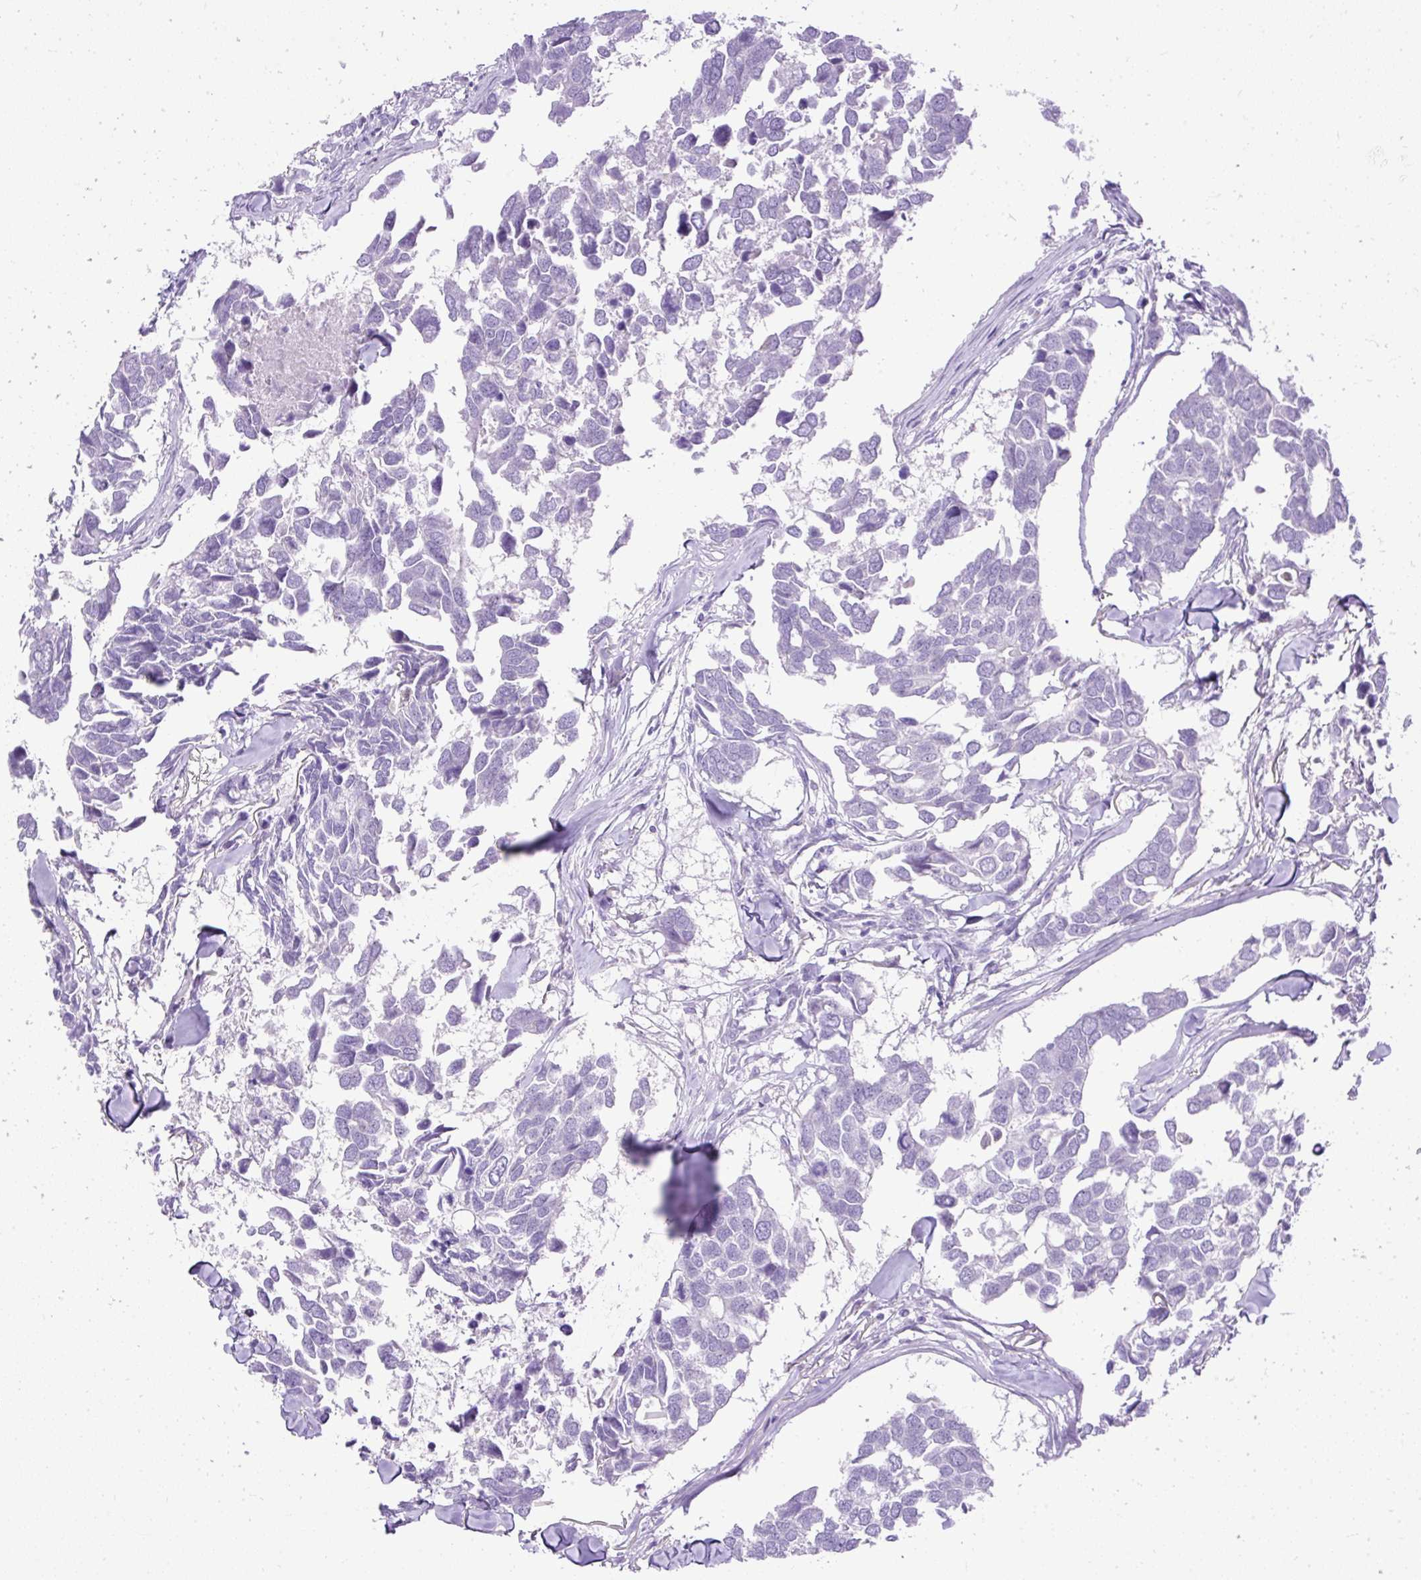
{"staining": {"intensity": "negative", "quantity": "none", "location": "none"}, "tissue": "breast cancer", "cell_type": "Tumor cells", "image_type": "cancer", "snomed": [{"axis": "morphology", "description": "Duct carcinoma"}, {"axis": "topography", "description": "Breast"}], "caption": "This is an IHC micrograph of breast invasive ductal carcinoma. There is no positivity in tumor cells.", "gene": "HEY1", "patient": {"sex": "female", "age": 83}}